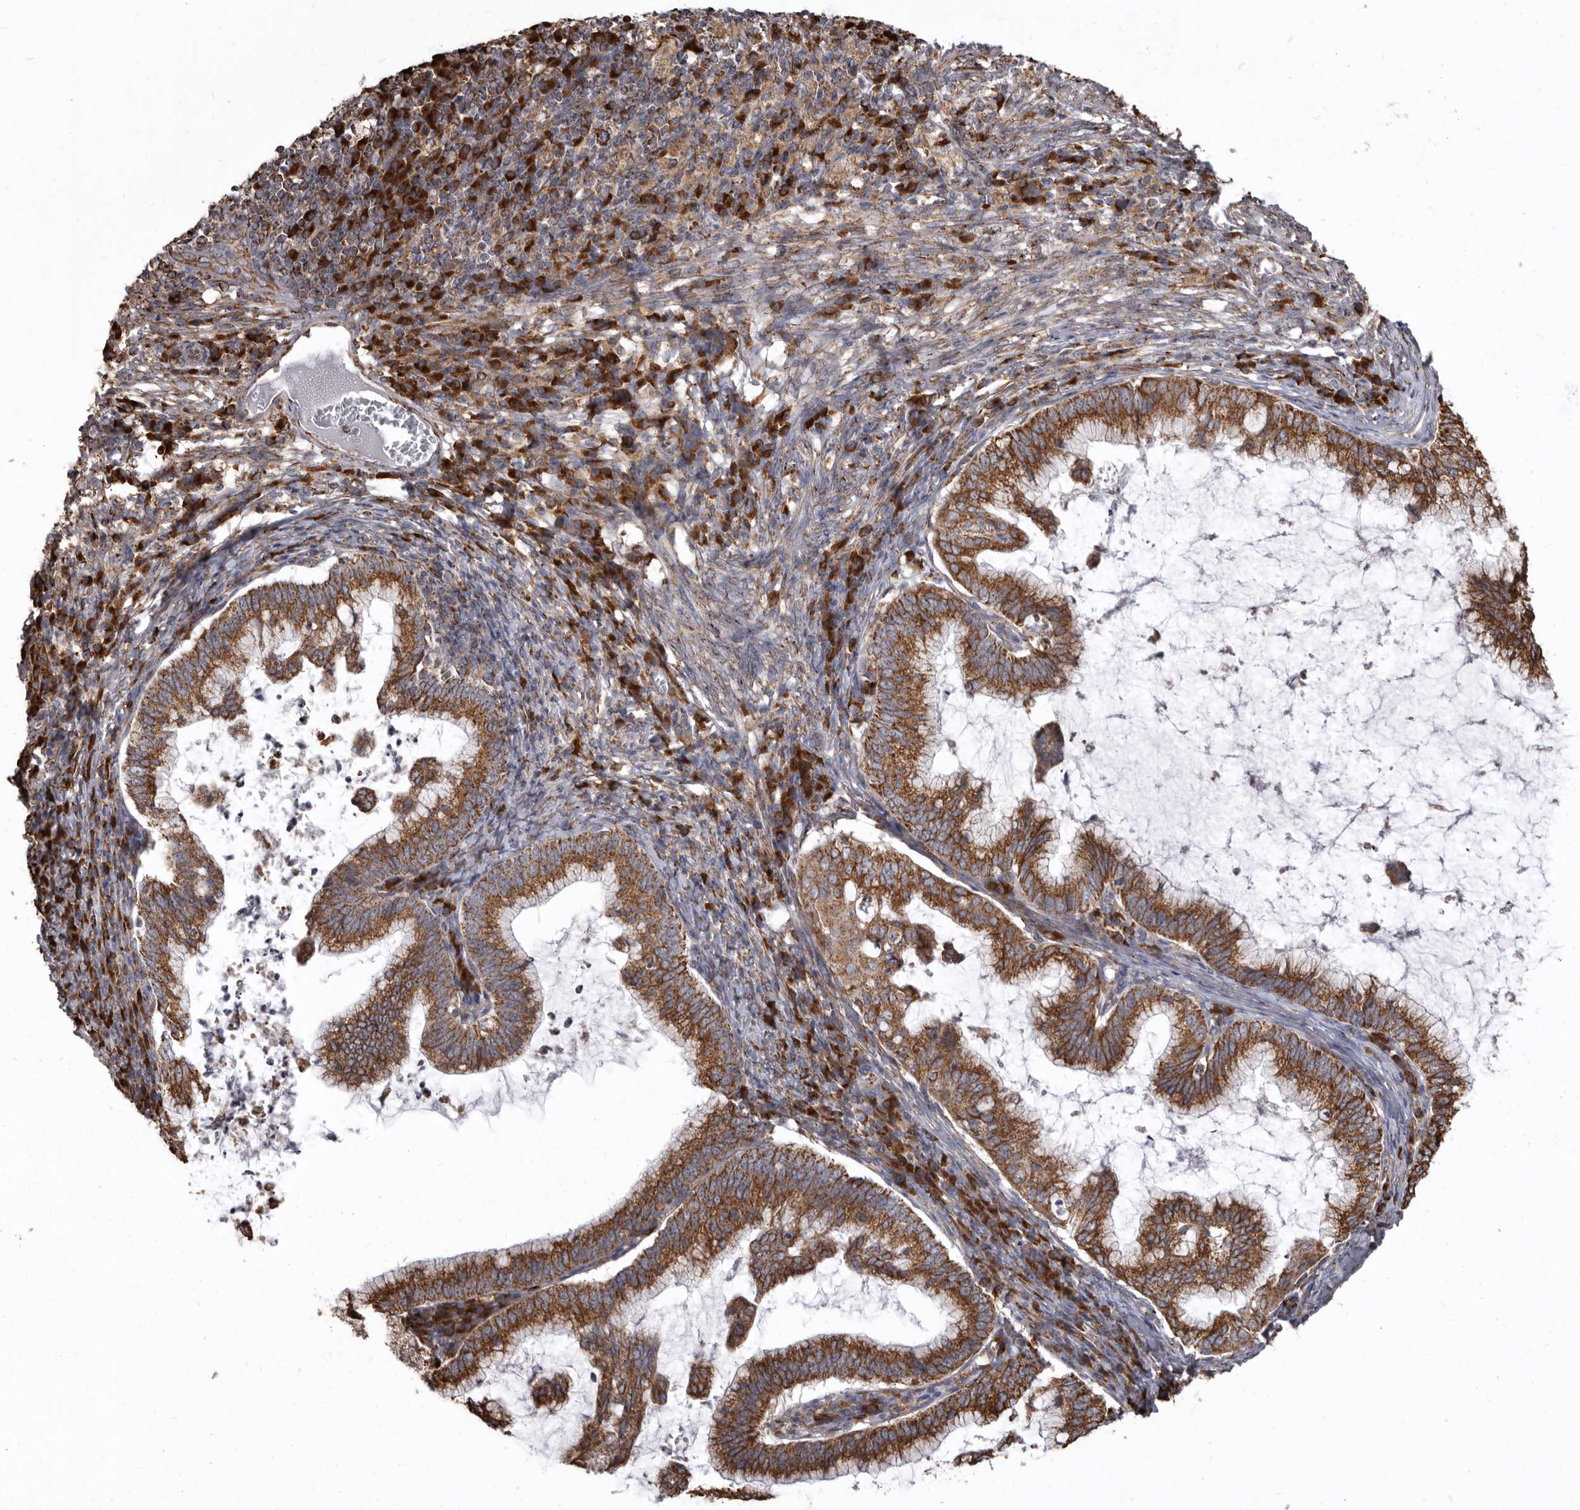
{"staining": {"intensity": "strong", "quantity": ">75%", "location": "cytoplasmic/membranous"}, "tissue": "cervical cancer", "cell_type": "Tumor cells", "image_type": "cancer", "snomed": [{"axis": "morphology", "description": "Adenocarcinoma, NOS"}, {"axis": "topography", "description": "Cervix"}], "caption": "High-magnification brightfield microscopy of cervical cancer (adenocarcinoma) stained with DAB (brown) and counterstained with hematoxylin (blue). tumor cells exhibit strong cytoplasmic/membranous positivity is appreciated in approximately>75% of cells.", "gene": "CDK5RAP3", "patient": {"sex": "female", "age": 36}}